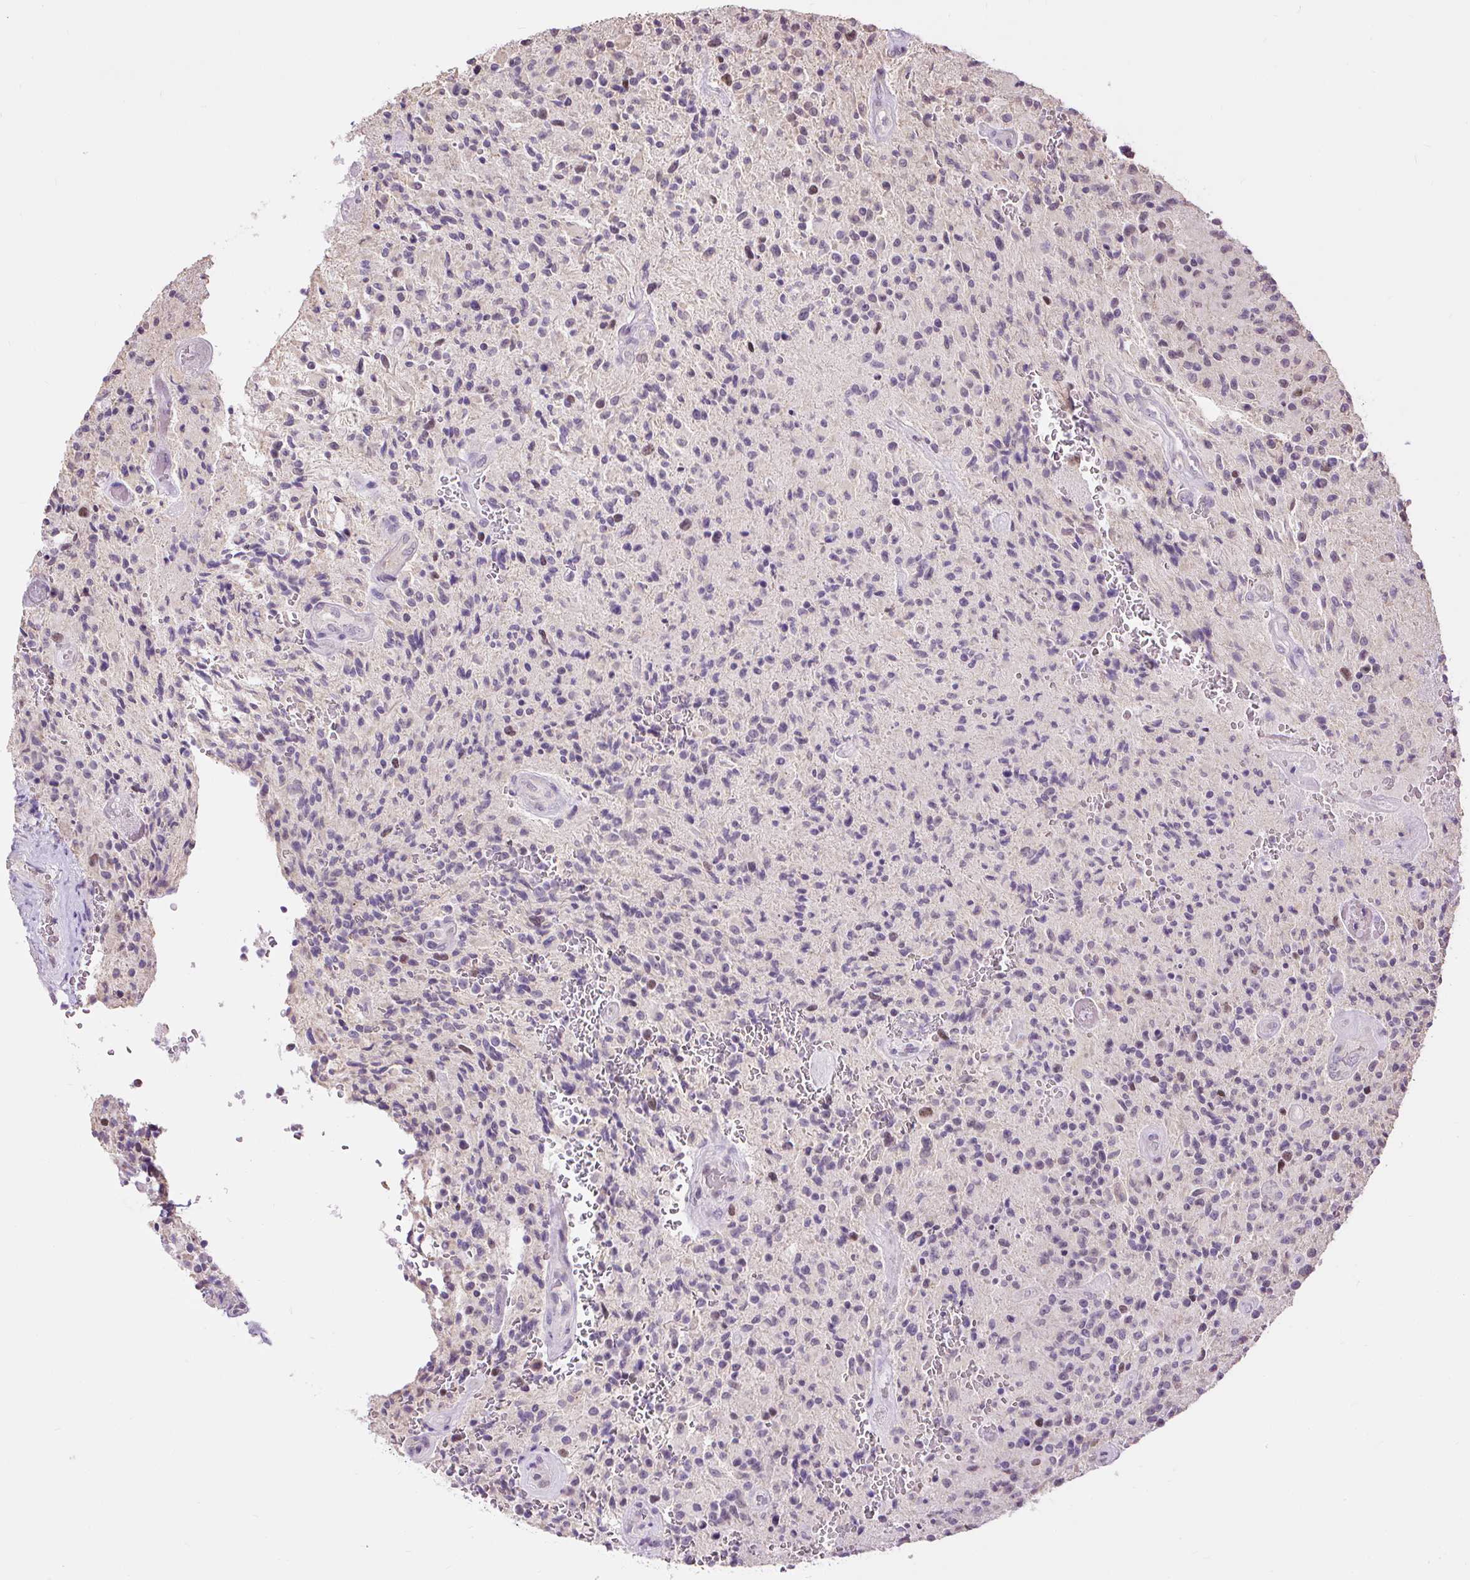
{"staining": {"intensity": "weak", "quantity": "<25%", "location": "nuclear"}, "tissue": "glioma", "cell_type": "Tumor cells", "image_type": "cancer", "snomed": [{"axis": "morphology", "description": "Normal tissue, NOS"}, {"axis": "morphology", "description": "Glioma, malignant, High grade"}, {"axis": "topography", "description": "Cerebral cortex"}], "caption": "Immunohistochemistry of human high-grade glioma (malignant) demonstrates no staining in tumor cells.", "gene": "RACGAP1", "patient": {"sex": "male", "age": 56}}